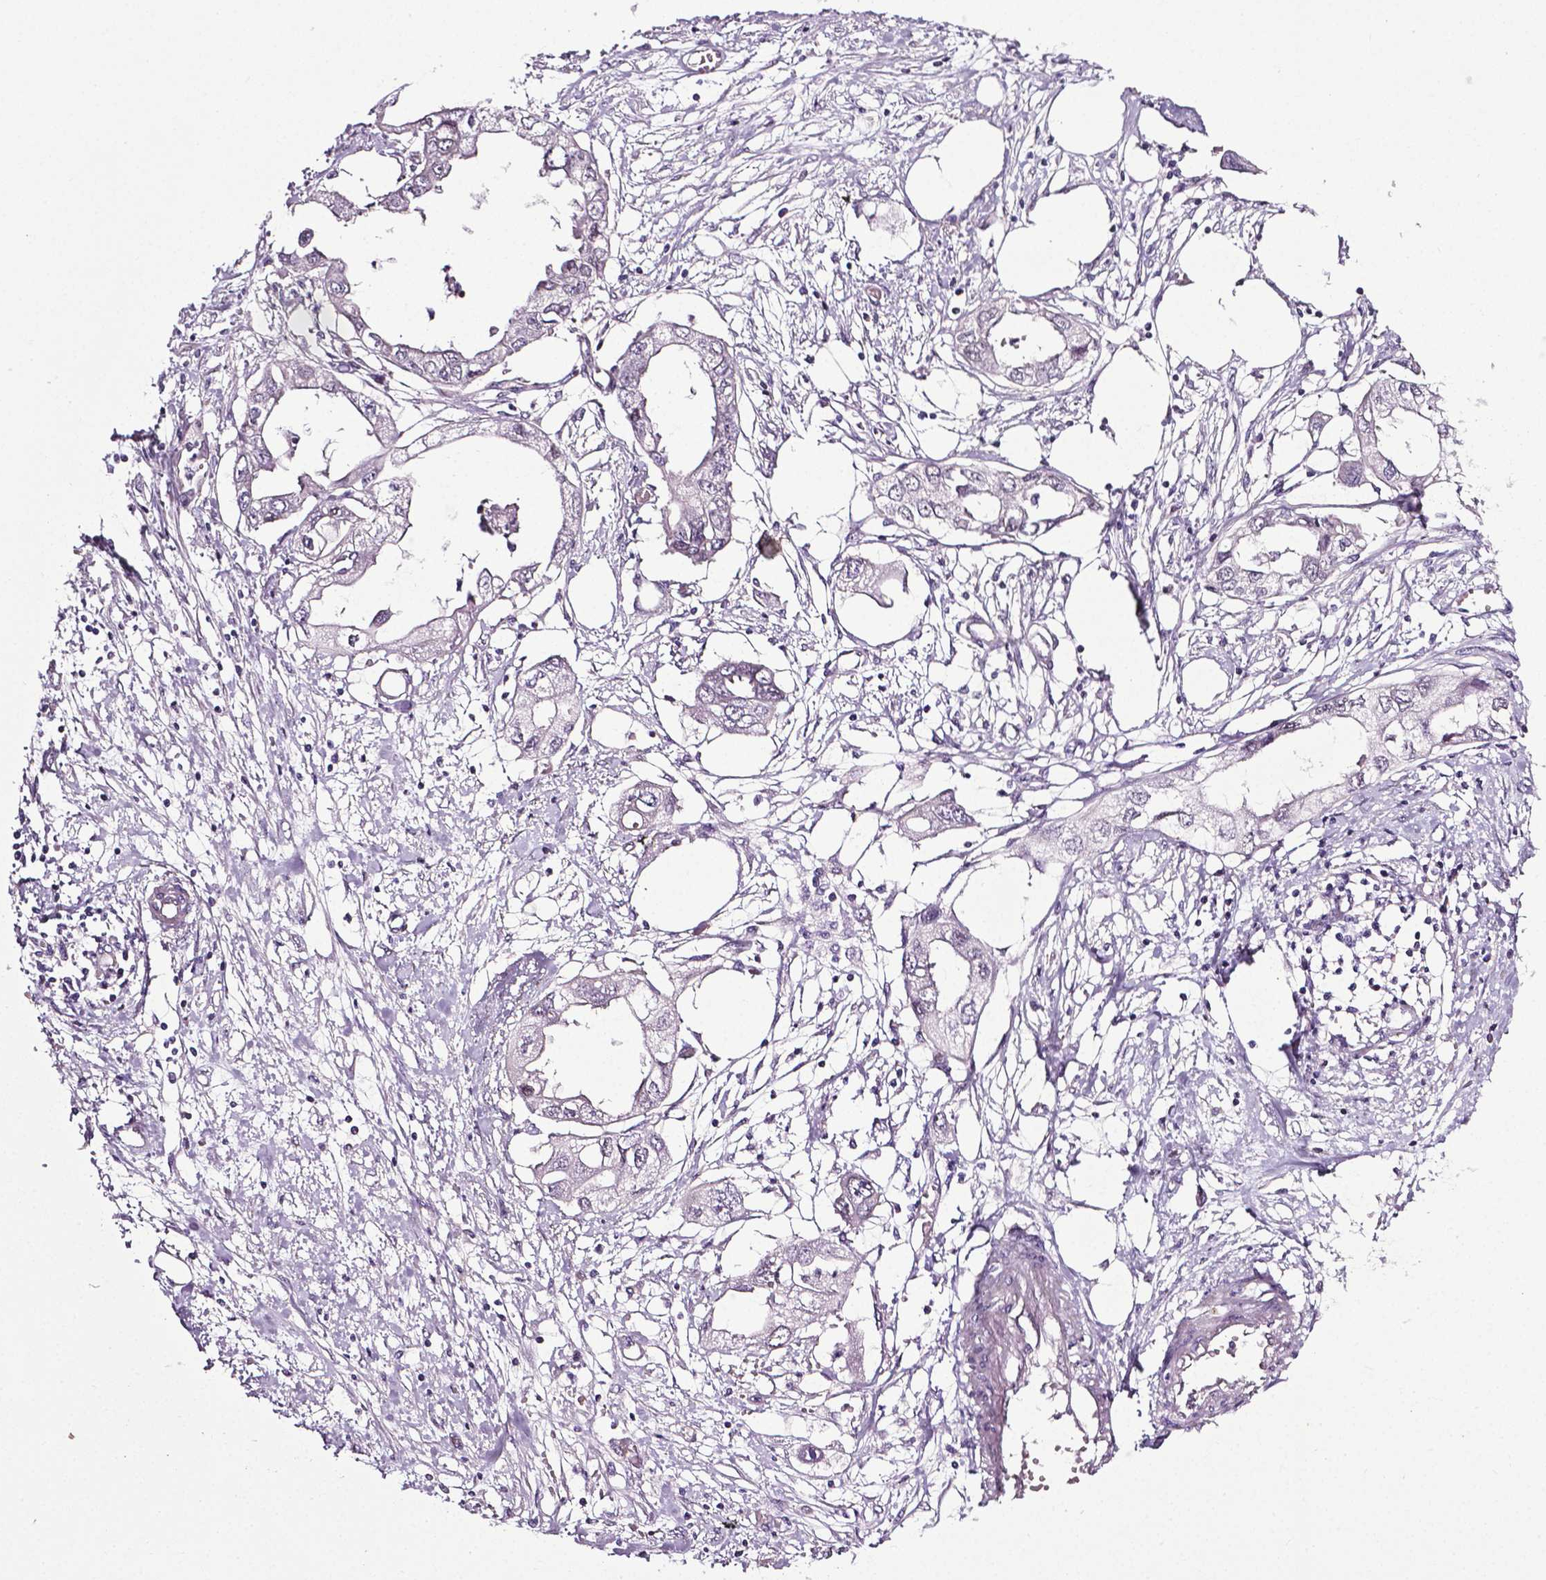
{"staining": {"intensity": "negative", "quantity": "none", "location": "none"}, "tissue": "endometrial cancer", "cell_type": "Tumor cells", "image_type": "cancer", "snomed": [{"axis": "morphology", "description": "Adenocarcinoma, NOS"}, {"axis": "morphology", "description": "Adenocarcinoma, metastatic, NOS"}, {"axis": "topography", "description": "Adipose tissue"}, {"axis": "topography", "description": "Endometrium"}], "caption": "The immunohistochemistry (IHC) photomicrograph has no significant expression in tumor cells of metastatic adenocarcinoma (endometrial) tissue.", "gene": "PTGER3", "patient": {"sex": "female", "age": 67}}